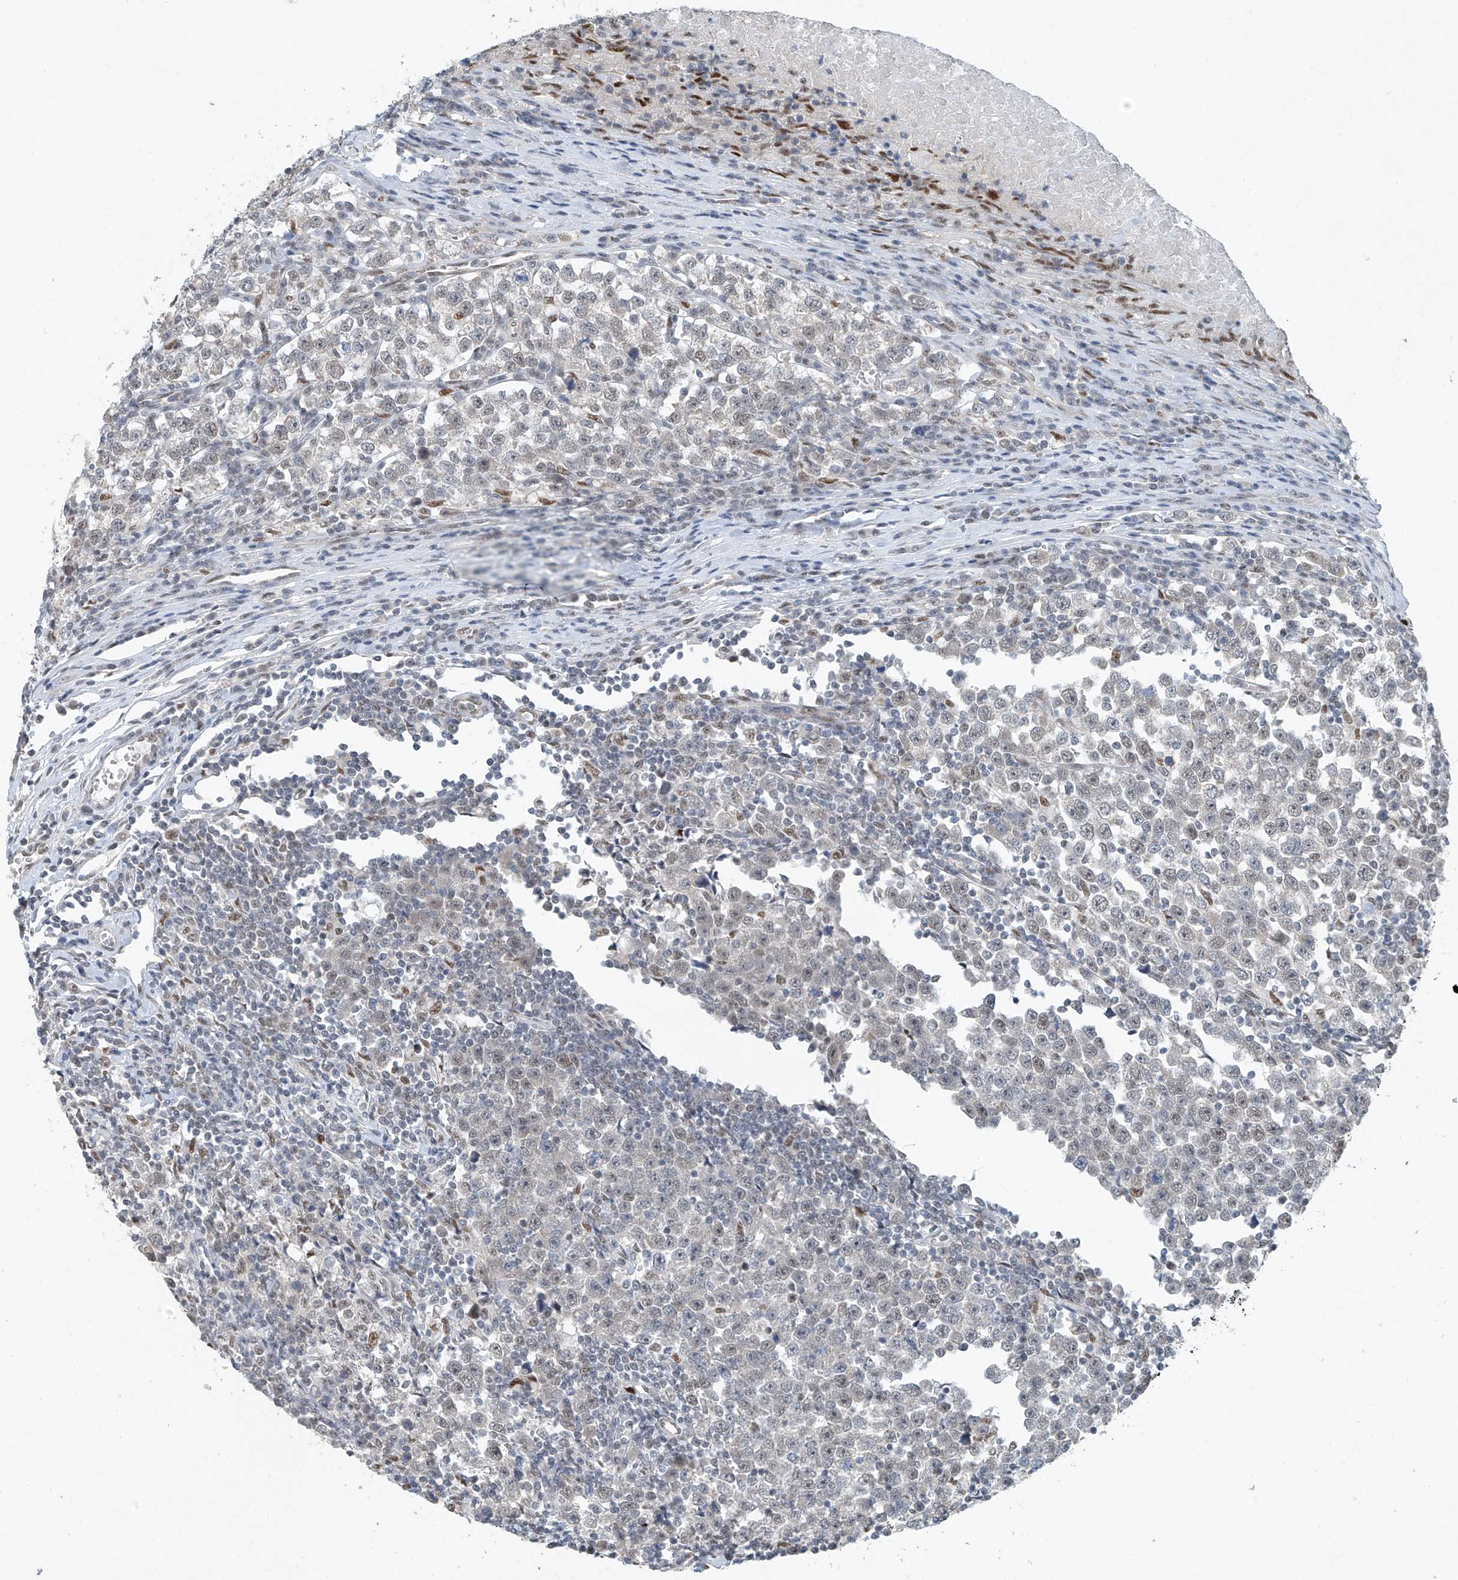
{"staining": {"intensity": "negative", "quantity": "none", "location": "none"}, "tissue": "testis cancer", "cell_type": "Tumor cells", "image_type": "cancer", "snomed": [{"axis": "morphology", "description": "Normal tissue, NOS"}, {"axis": "morphology", "description": "Seminoma, NOS"}, {"axis": "topography", "description": "Testis"}], "caption": "There is no significant positivity in tumor cells of testis cancer (seminoma).", "gene": "TAF8", "patient": {"sex": "male", "age": 43}}